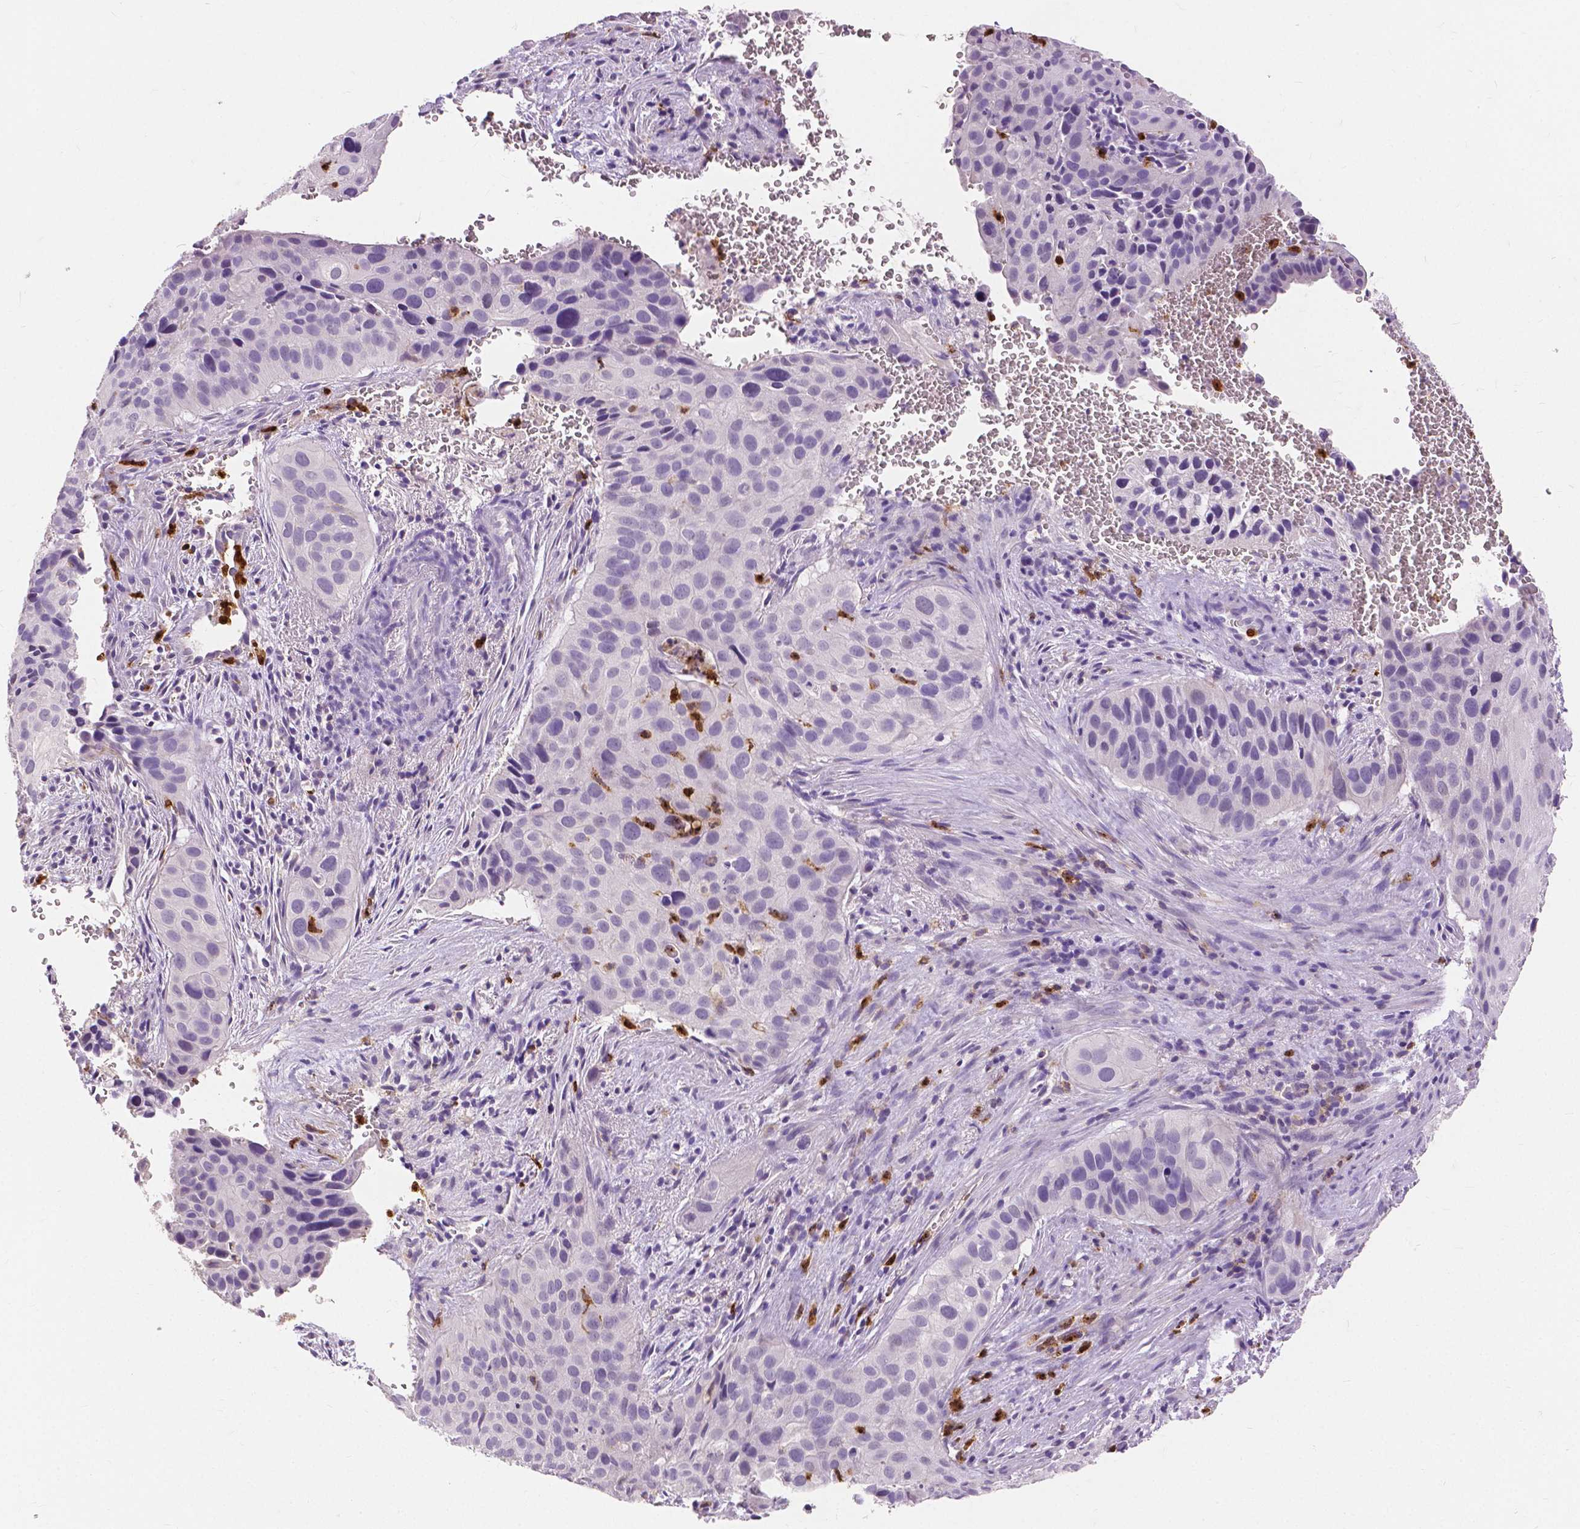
{"staining": {"intensity": "negative", "quantity": "none", "location": "none"}, "tissue": "cervical cancer", "cell_type": "Tumor cells", "image_type": "cancer", "snomed": [{"axis": "morphology", "description": "Squamous cell carcinoma, NOS"}, {"axis": "topography", "description": "Cervix"}], "caption": "High magnification brightfield microscopy of cervical squamous cell carcinoma stained with DAB (brown) and counterstained with hematoxylin (blue): tumor cells show no significant staining.", "gene": "CXCR2", "patient": {"sex": "female", "age": 38}}